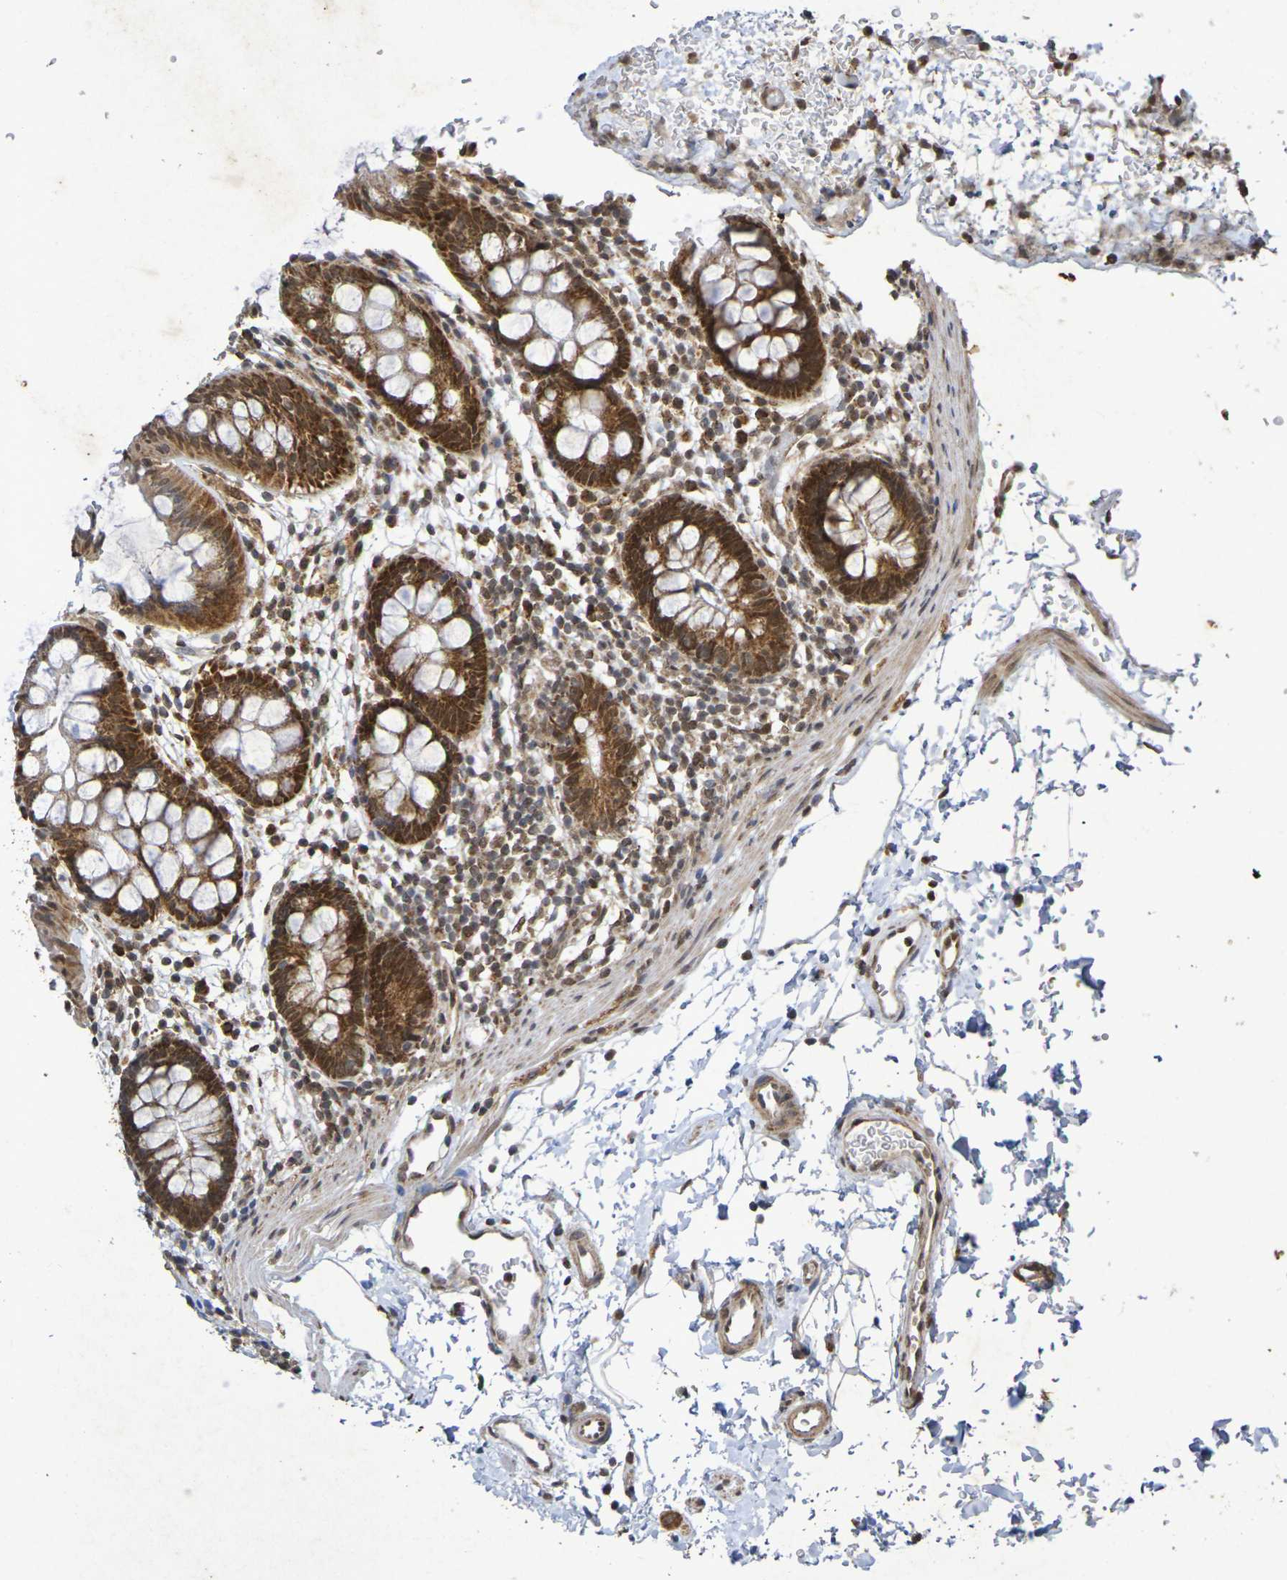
{"staining": {"intensity": "strong", "quantity": ">75%", "location": "cytoplasmic/membranous,nuclear"}, "tissue": "rectum", "cell_type": "Glandular cells", "image_type": "normal", "snomed": [{"axis": "morphology", "description": "Normal tissue, NOS"}, {"axis": "topography", "description": "Rectum"}], "caption": "This photomicrograph exhibits immunohistochemistry (IHC) staining of benign rectum, with high strong cytoplasmic/membranous,nuclear staining in about >75% of glandular cells.", "gene": "GUCY1A2", "patient": {"sex": "female", "age": 24}}